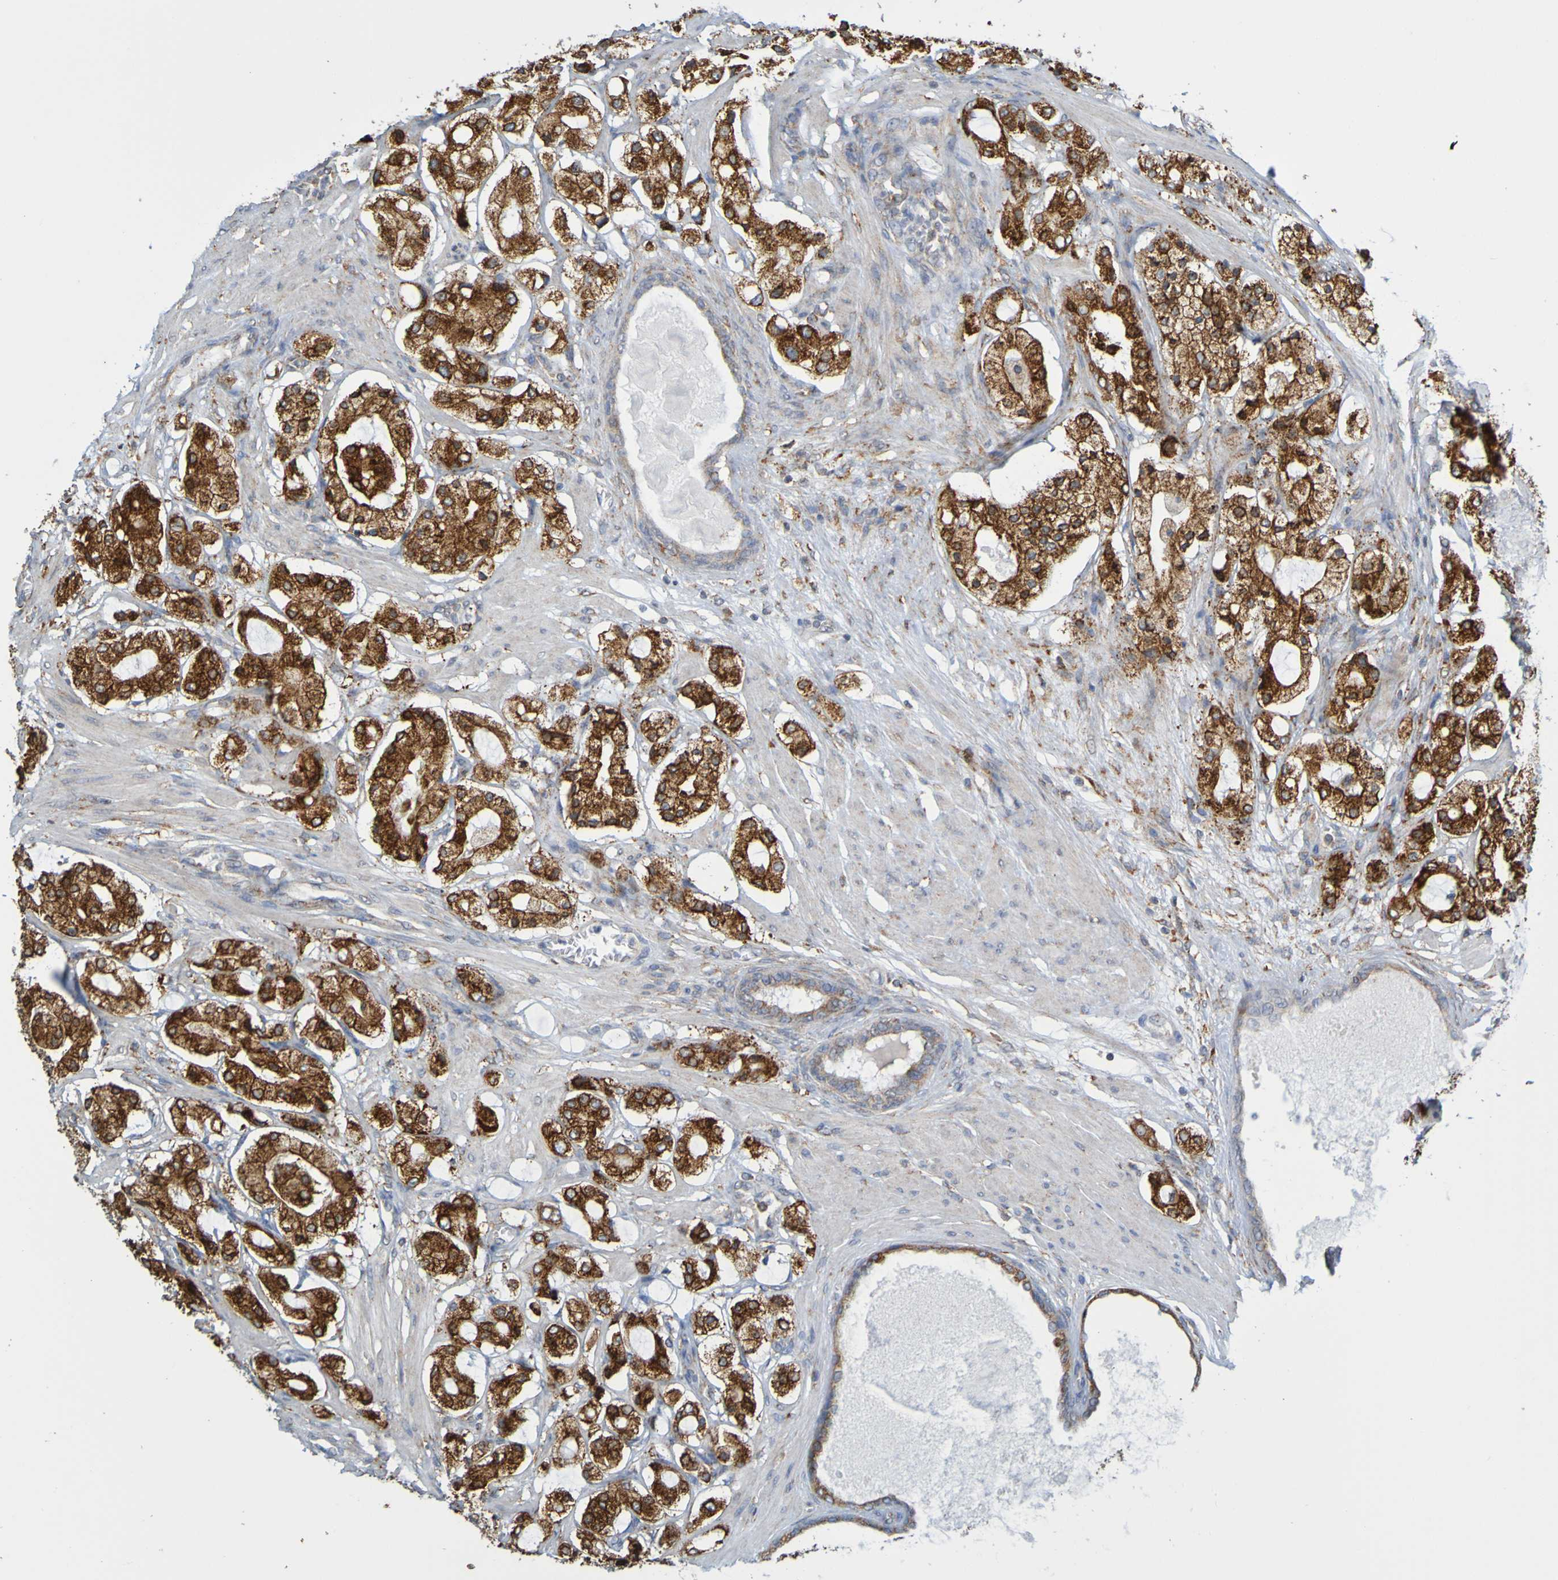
{"staining": {"intensity": "strong", "quantity": ">75%", "location": "cytoplasmic/membranous"}, "tissue": "prostate cancer", "cell_type": "Tumor cells", "image_type": "cancer", "snomed": [{"axis": "morphology", "description": "Adenocarcinoma, High grade"}, {"axis": "topography", "description": "Prostate"}], "caption": "Adenocarcinoma (high-grade) (prostate) stained for a protein displays strong cytoplasmic/membranous positivity in tumor cells.", "gene": "PDIA3", "patient": {"sex": "male", "age": 65}}